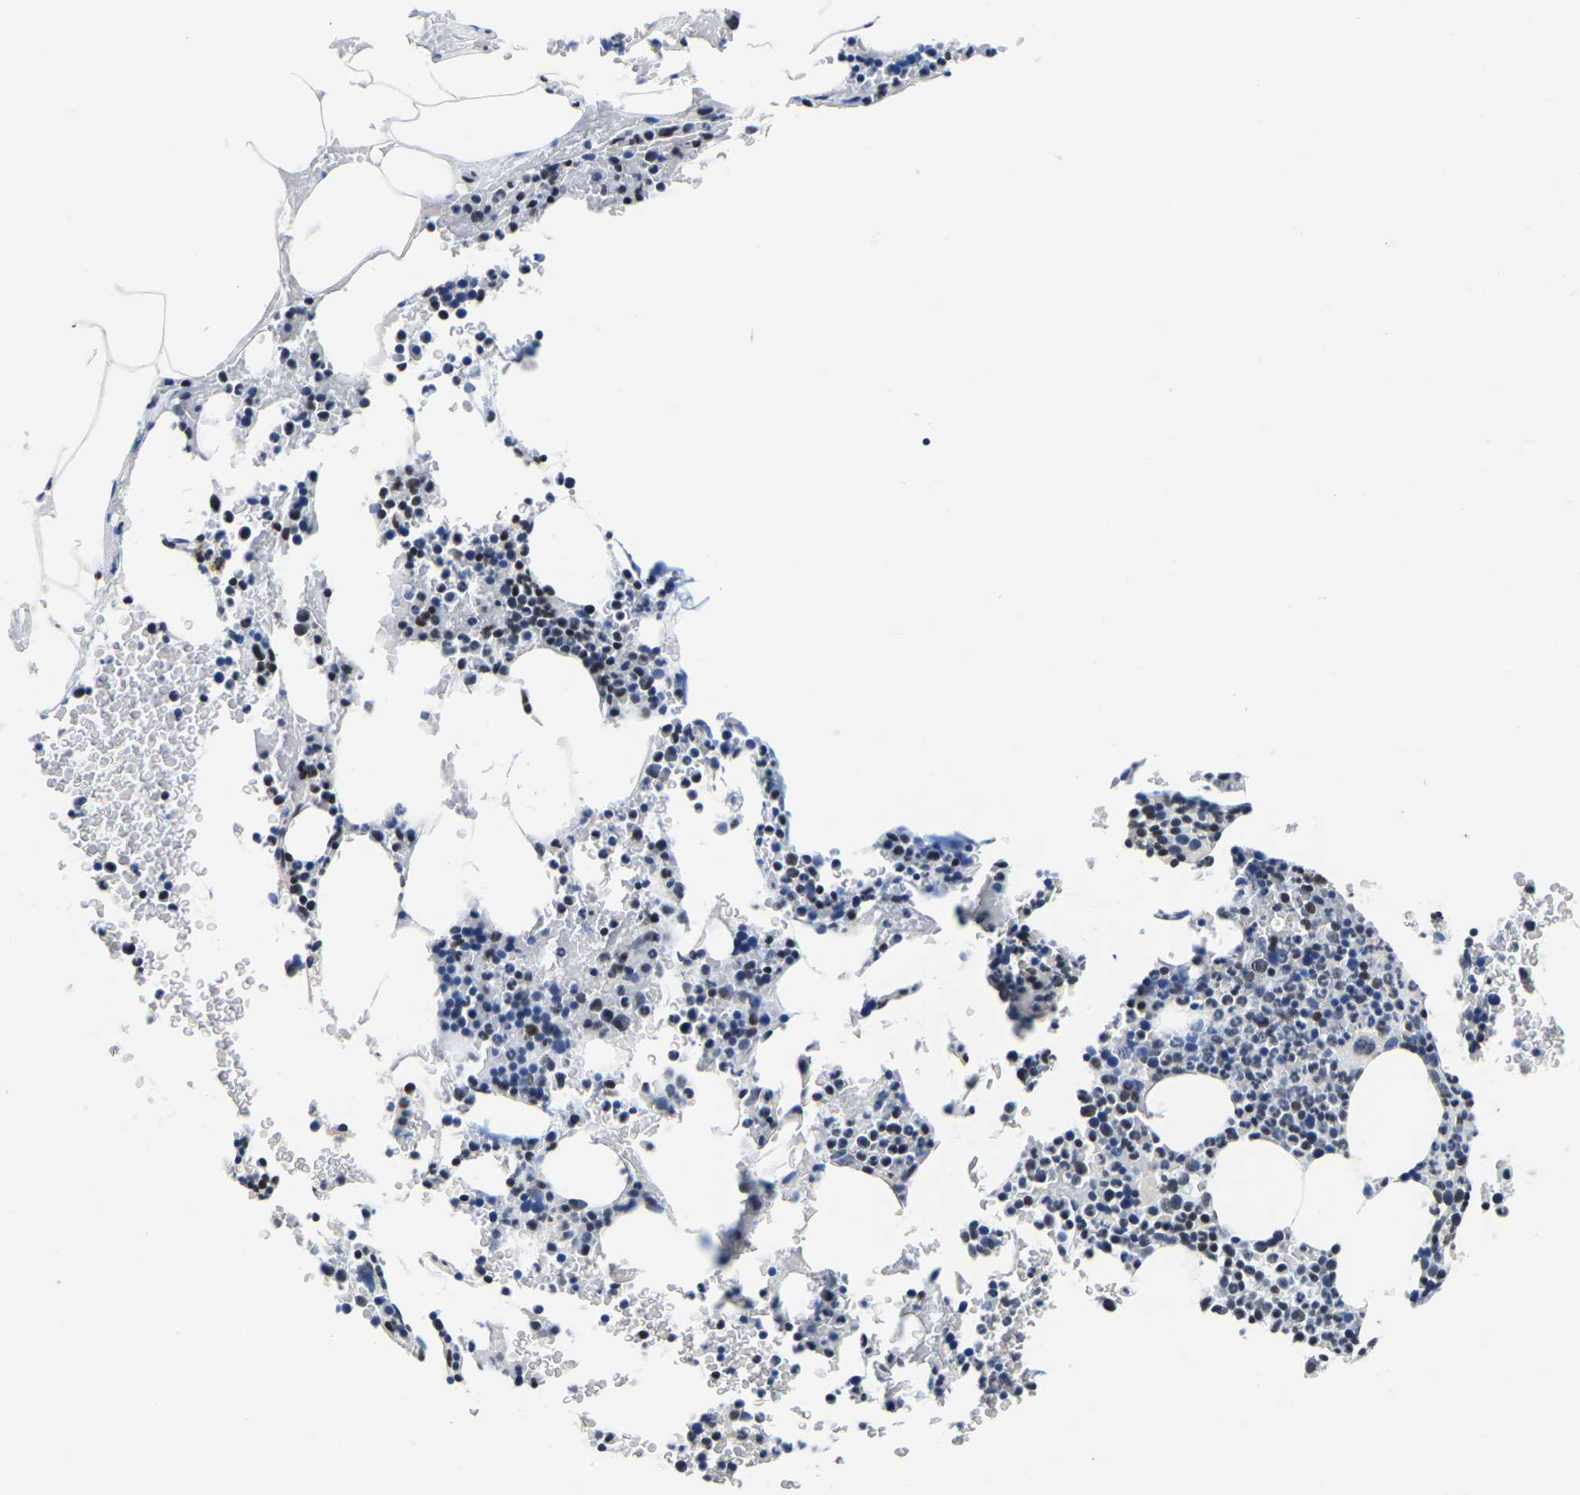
{"staining": {"intensity": "moderate", "quantity": "25%-75%", "location": "nuclear"}, "tissue": "bone marrow", "cell_type": "Hematopoietic cells", "image_type": "normal", "snomed": [{"axis": "morphology", "description": "Normal tissue, NOS"}, {"axis": "topography", "description": "Bone marrow"}], "caption": "Benign bone marrow was stained to show a protein in brown. There is medium levels of moderate nuclear expression in approximately 25%-75% of hematopoietic cells. The protein of interest is stained brown, and the nuclei are stained in blue (DAB (3,3'-diaminobenzidine) IHC with brightfield microscopy, high magnification).", "gene": "UBA1", "patient": {"sex": "female", "age": 66}}